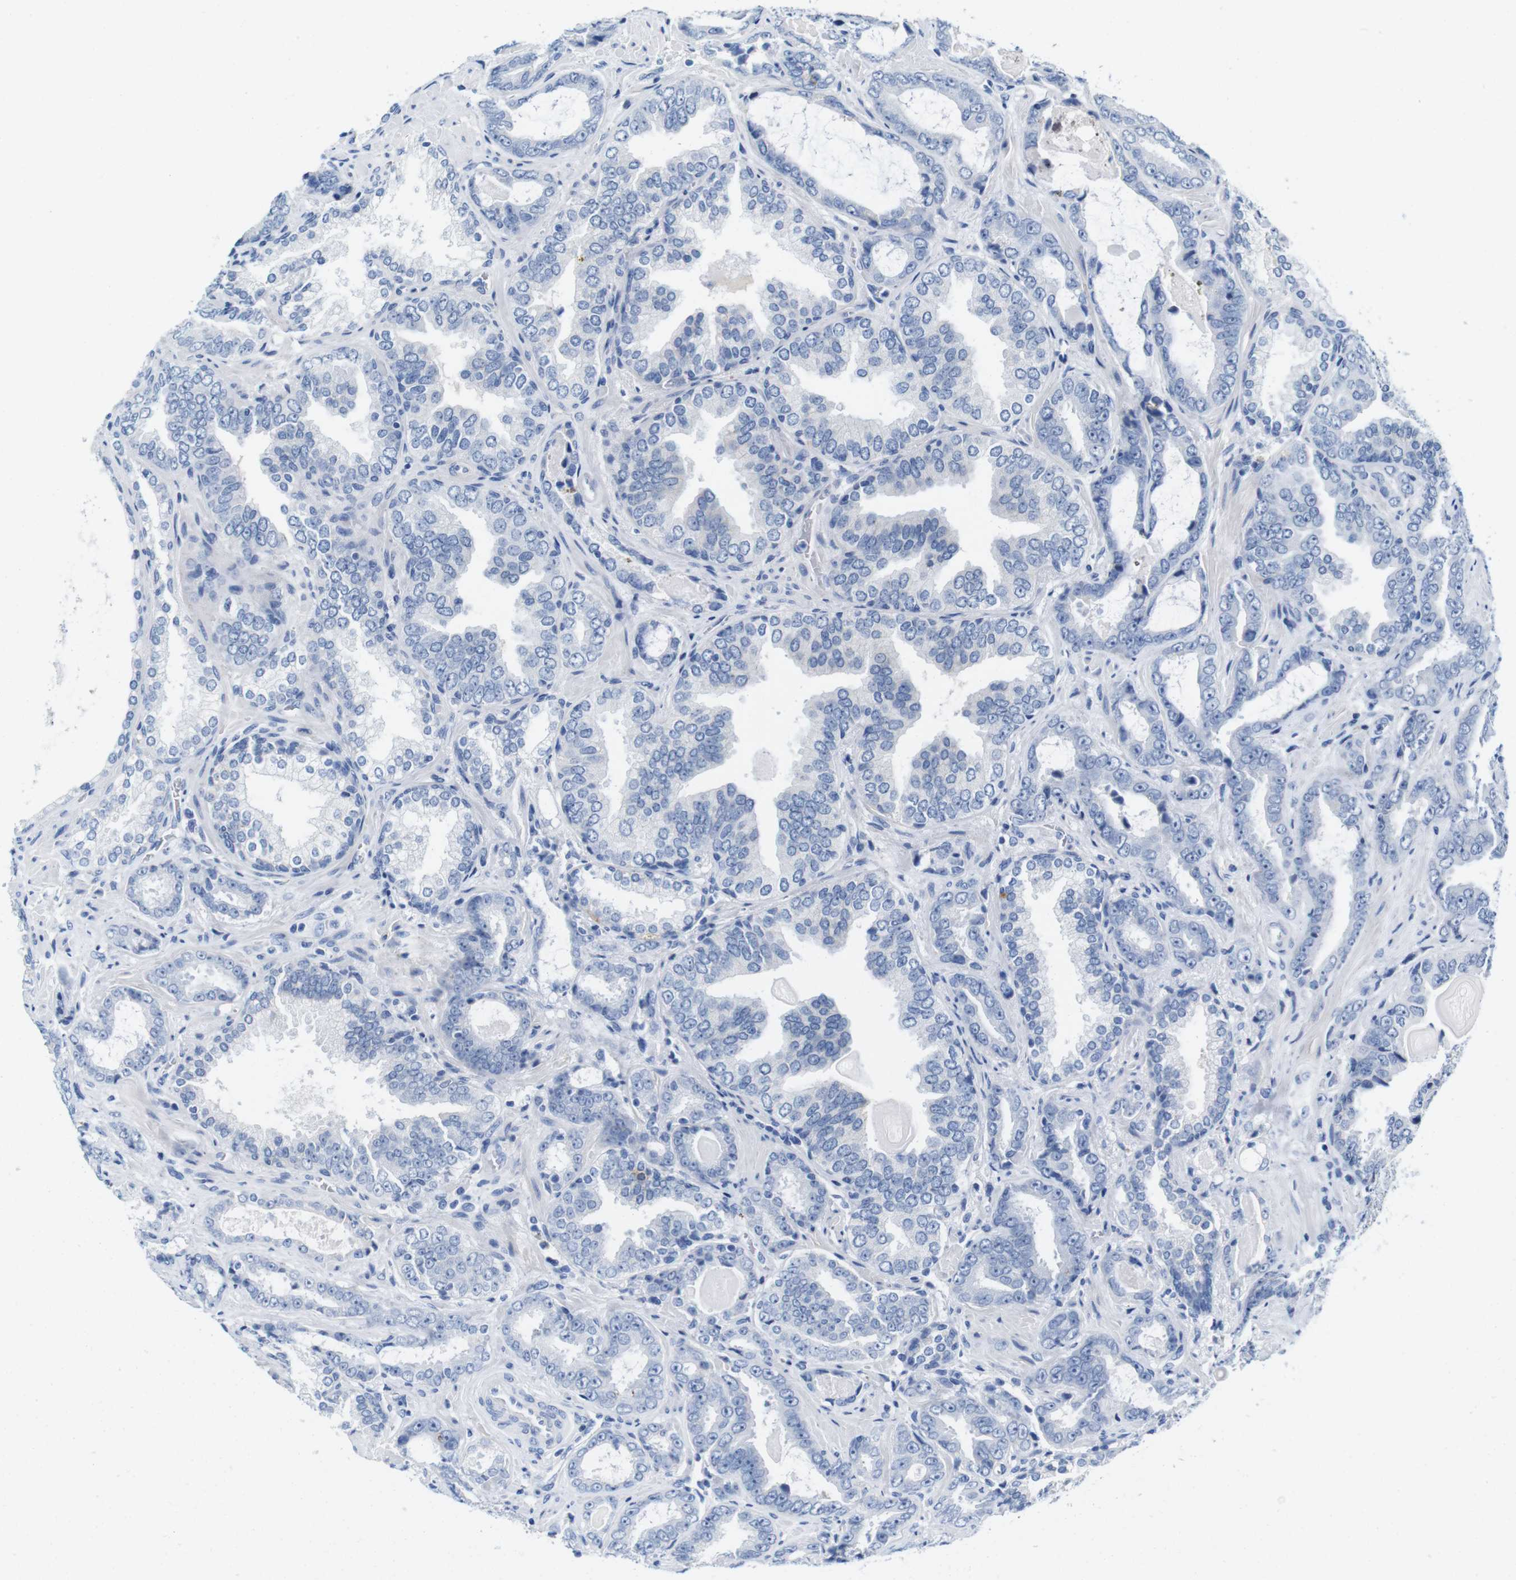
{"staining": {"intensity": "negative", "quantity": "none", "location": "none"}, "tissue": "prostate cancer", "cell_type": "Tumor cells", "image_type": "cancer", "snomed": [{"axis": "morphology", "description": "Adenocarcinoma, Low grade"}, {"axis": "topography", "description": "Prostate"}], "caption": "Immunohistochemical staining of adenocarcinoma (low-grade) (prostate) exhibits no significant expression in tumor cells. (Brightfield microscopy of DAB immunohistochemistry at high magnification).", "gene": "IGSF8", "patient": {"sex": "male", "age": 60}}